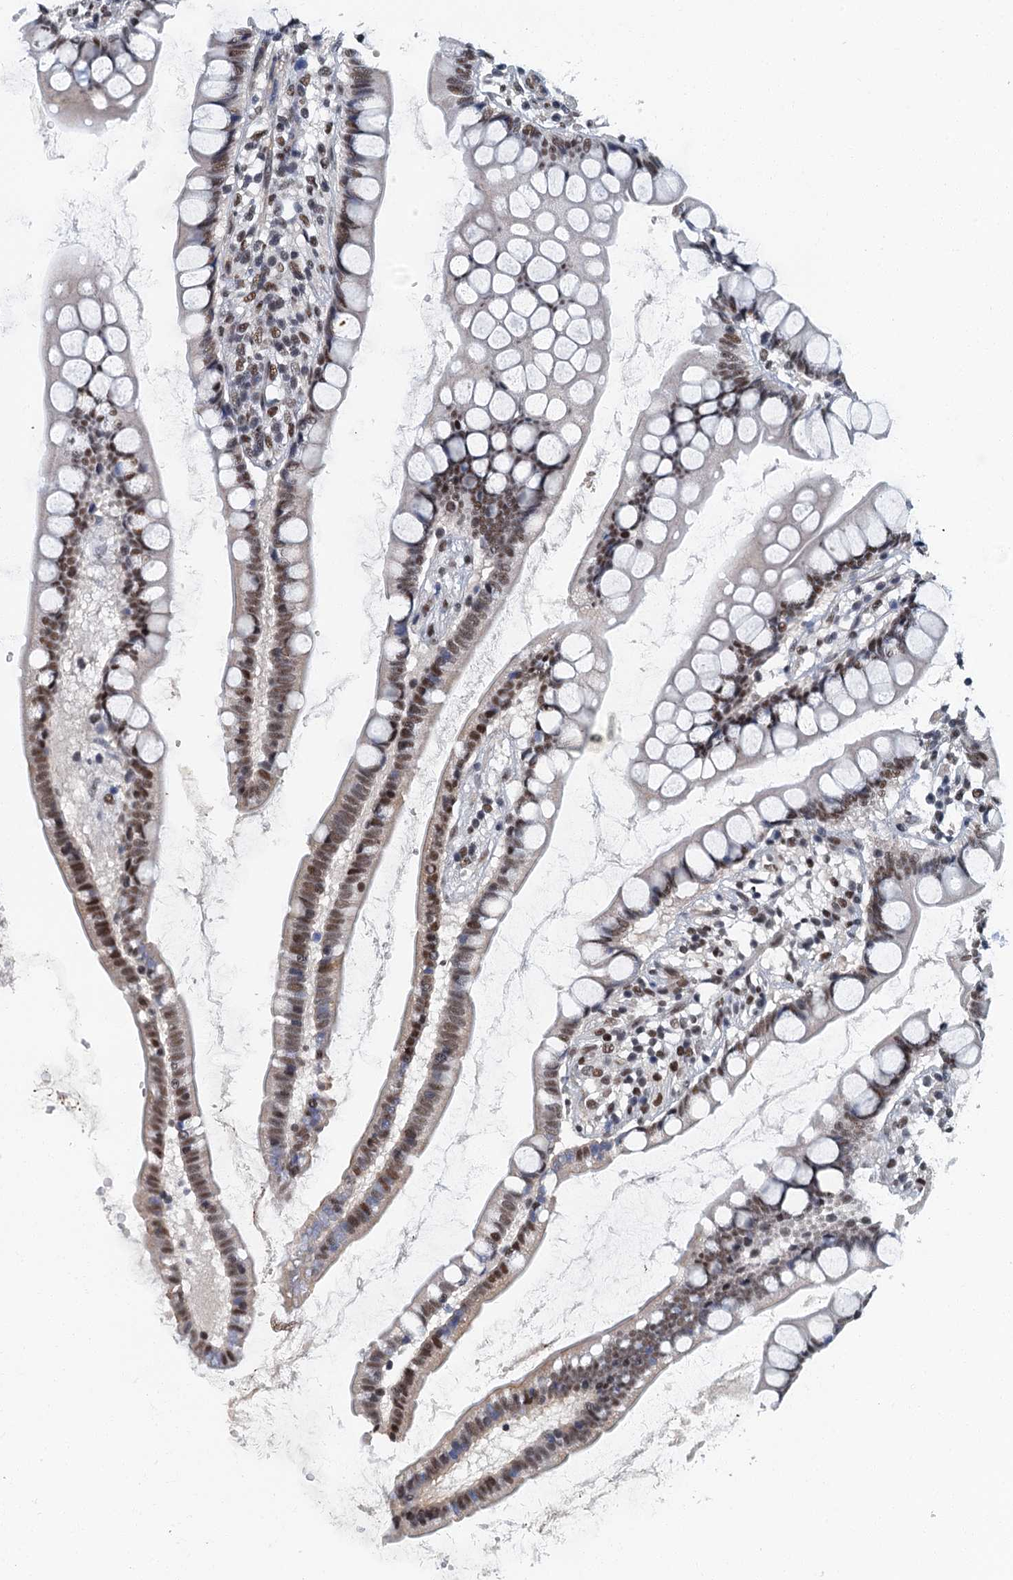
{"staining": {"intensity": "moderate", "quantity": ">75%", "location": "nuclear"}, "tissue": "small intestine", "cell_type": "Glandular cells", "image_type": "normal", "snomed": [{"axis": "morphology", "description": "Normal tissue, NOS"}, {"axis": "topography", "description": "Small intestine"}], "caption": "A medium amount of moderate nuclear positivity is seen in approximately >75% of glandular cells in normal small intestine. The protein is shown in brown color, while the nuclei are stained blue.", "gene": "GADL1", "patient": {"sex": "female", "age": 84}}